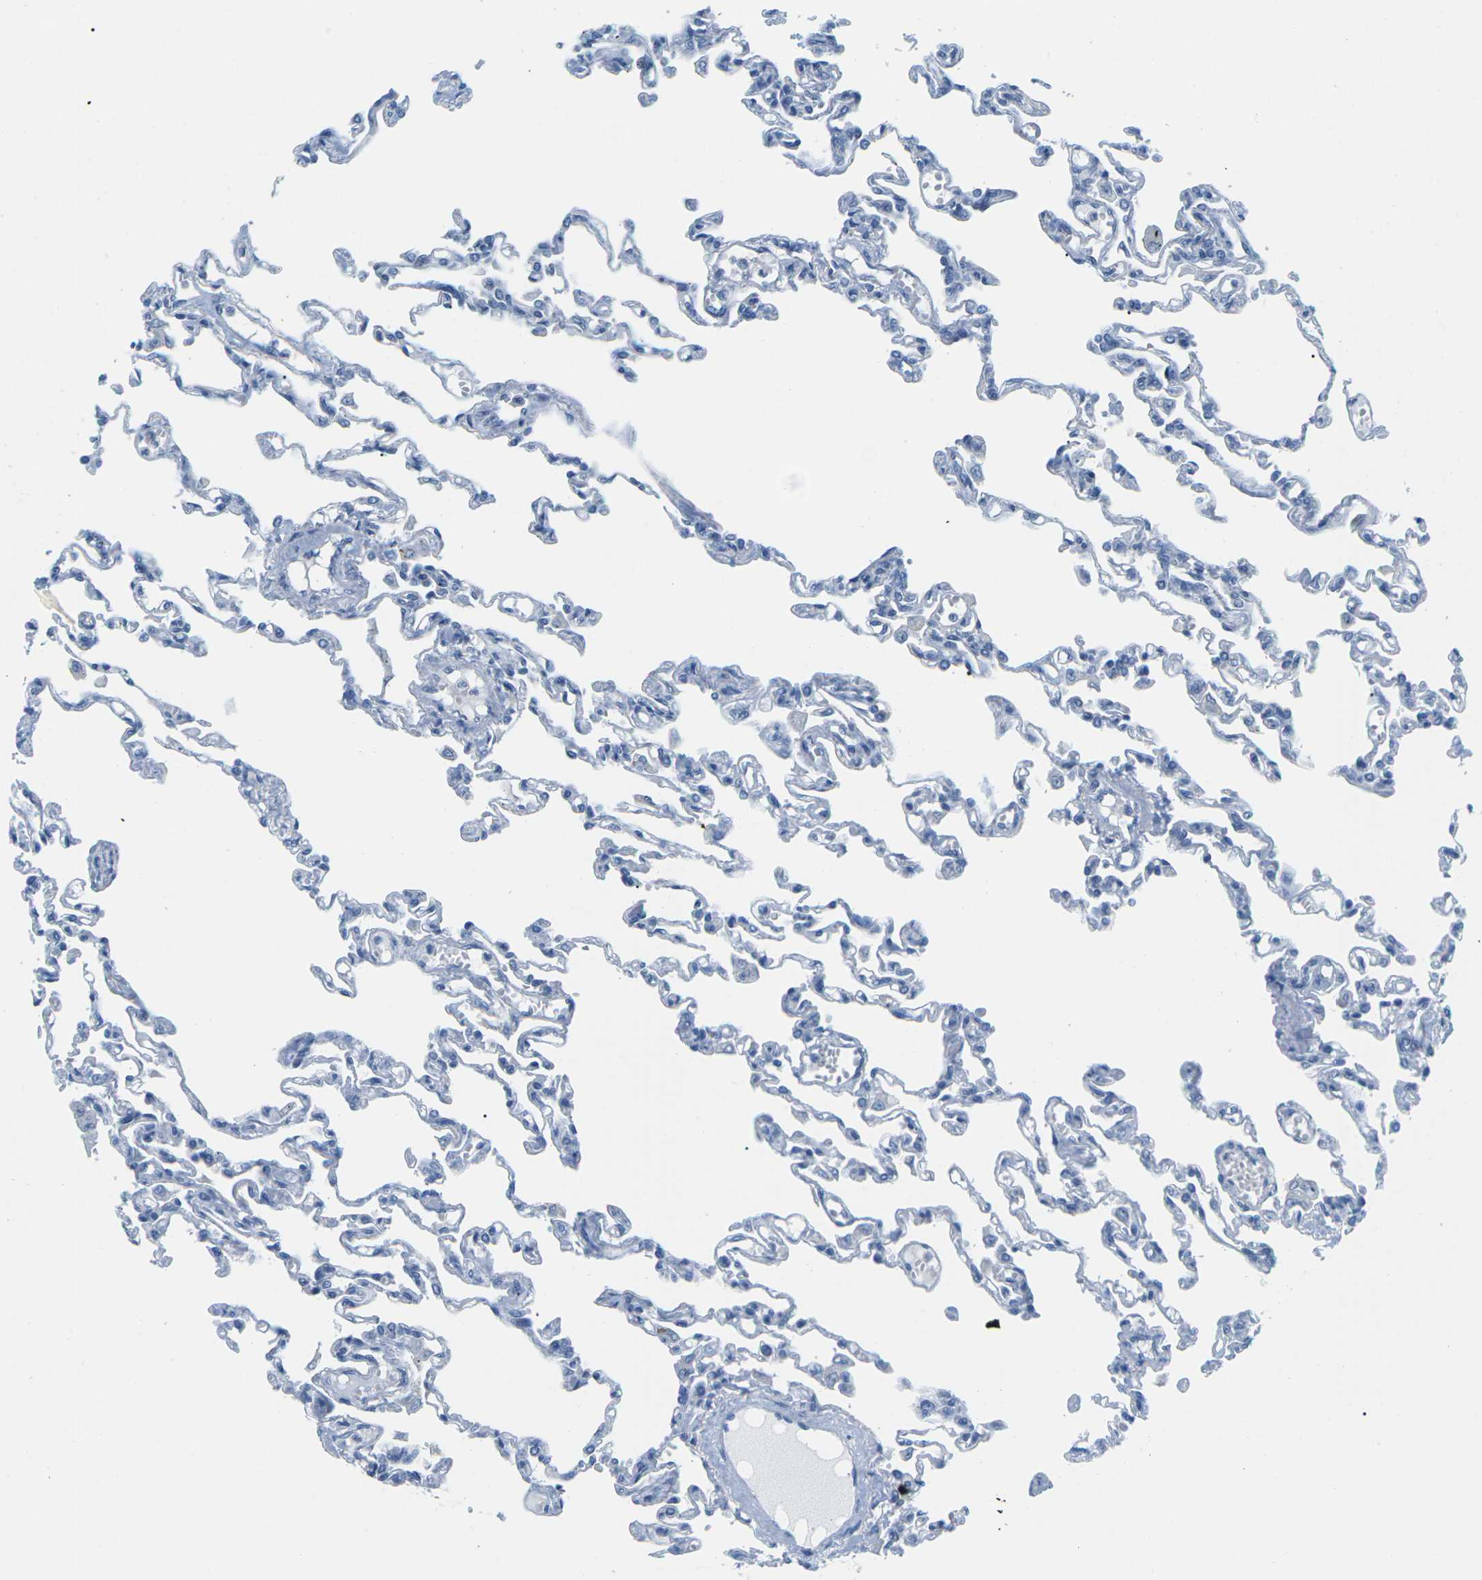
{"staining": {"intensity": "negative", "quantity": "none", "location": "none"}, "tissue": "lung", "cell_type": "Alveolar cells", "image_type": "normal", "snomed": [{"axis": "morphology", "description": "Normal tissue, NOS"}, {"axis": "topography", "description": "Lung"}], "caption": "Alveolar cells show no significant expression in benign lung. (DAB (3,3'-diaminobenzidine) immunohistochemistry visualized using brightfield microscopy, high magnification).", "gene": "SLC12A1", "patient": {"sex": "male", "age": 21}}